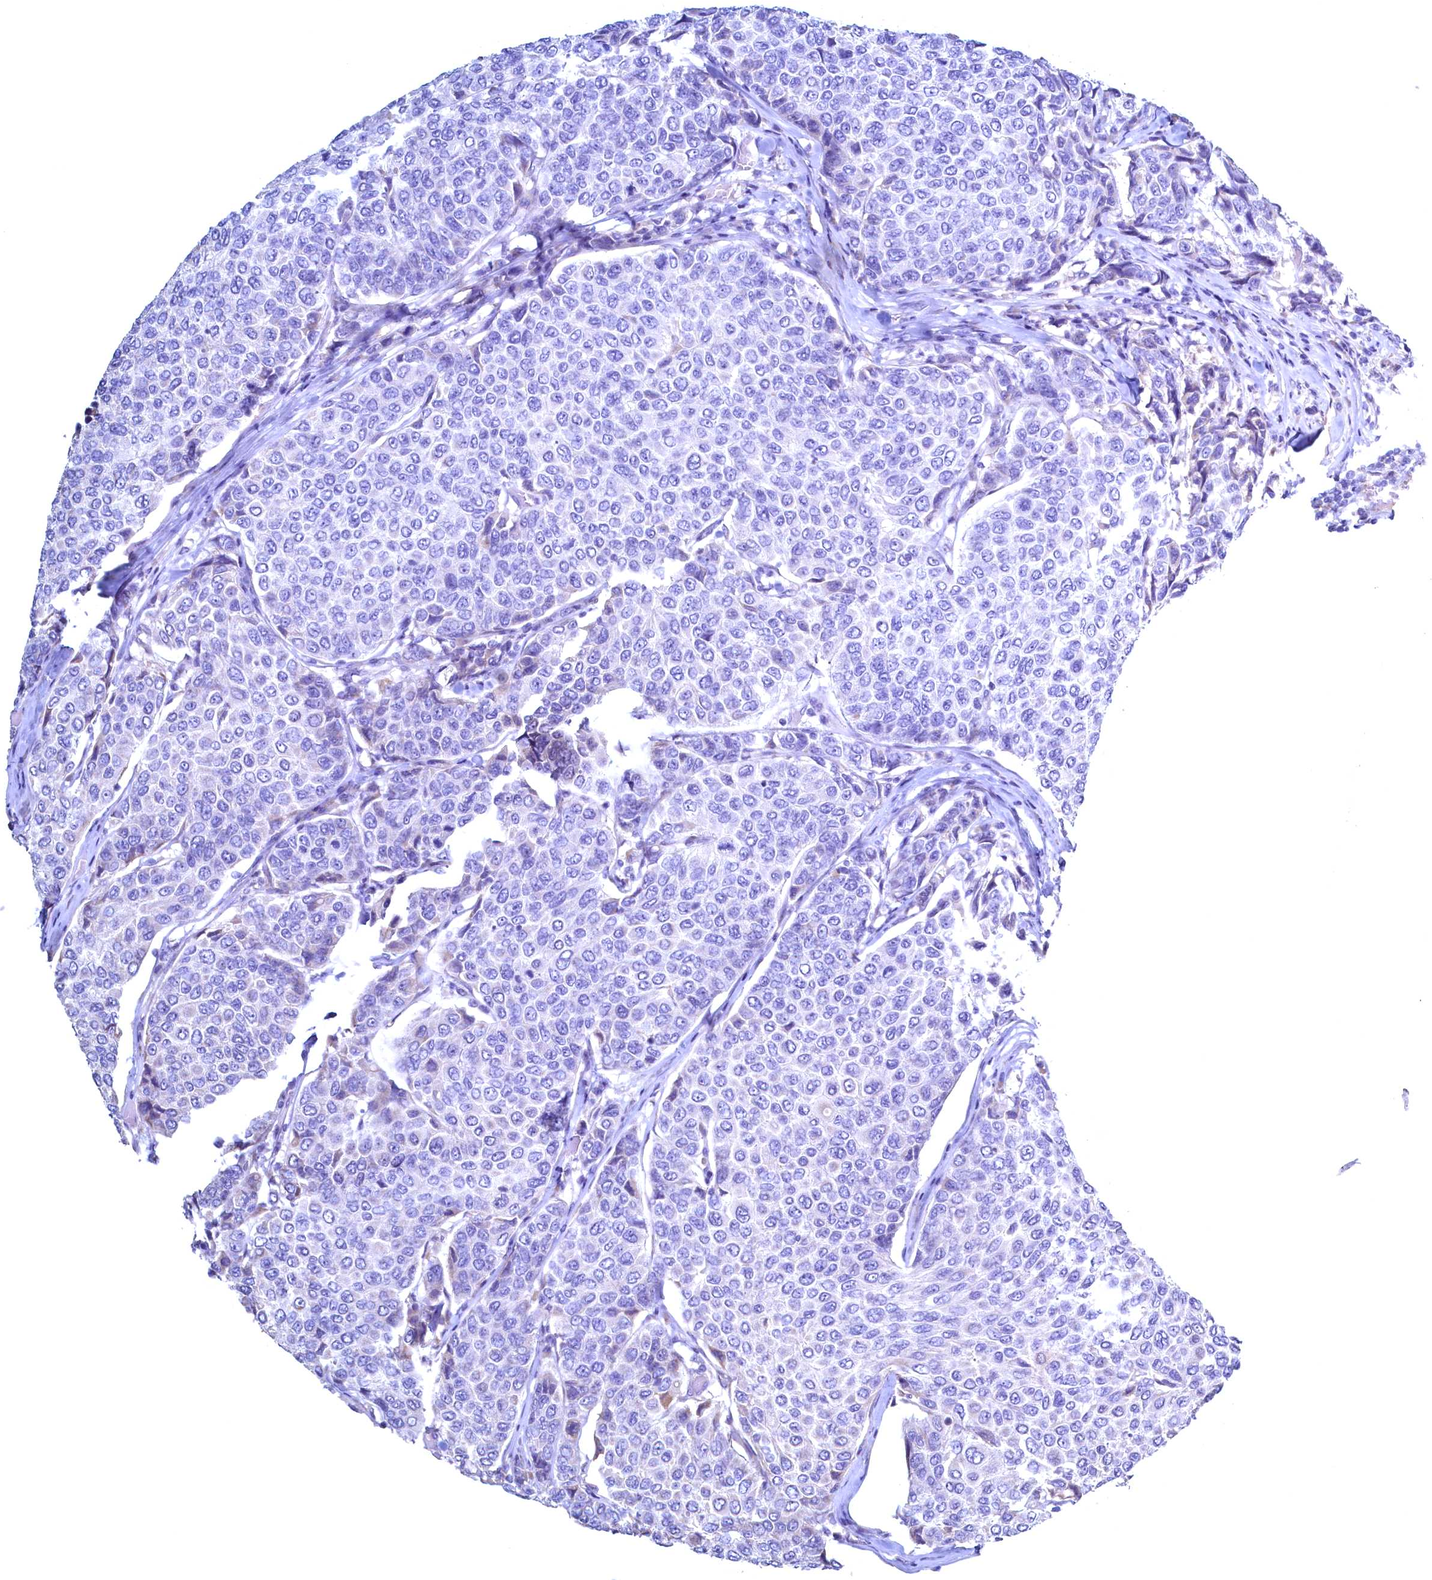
{"staining": {"intensity": "negative", "quantity": "none", "location": "none"}, "tissue": "breast cancer", "cell_type": "Tumor cells", "image_type": "cancer", "snomed": [{"axis": "morphology", "description": "Duct carcinoma"}, {"axis": "topography", "description": "Breast"}], "caption": "Immunohistochemistry histopathology image of breast cancer (invasive ductal carcinoma) stained for a protein (brown), which shows no expression in tumor cells. (DAB immunohistochemistry visualized using brightfield microscopy, high magnification).", "gene": "MAP1LC3A", "patient": {"sex": "female", "age": 55}}